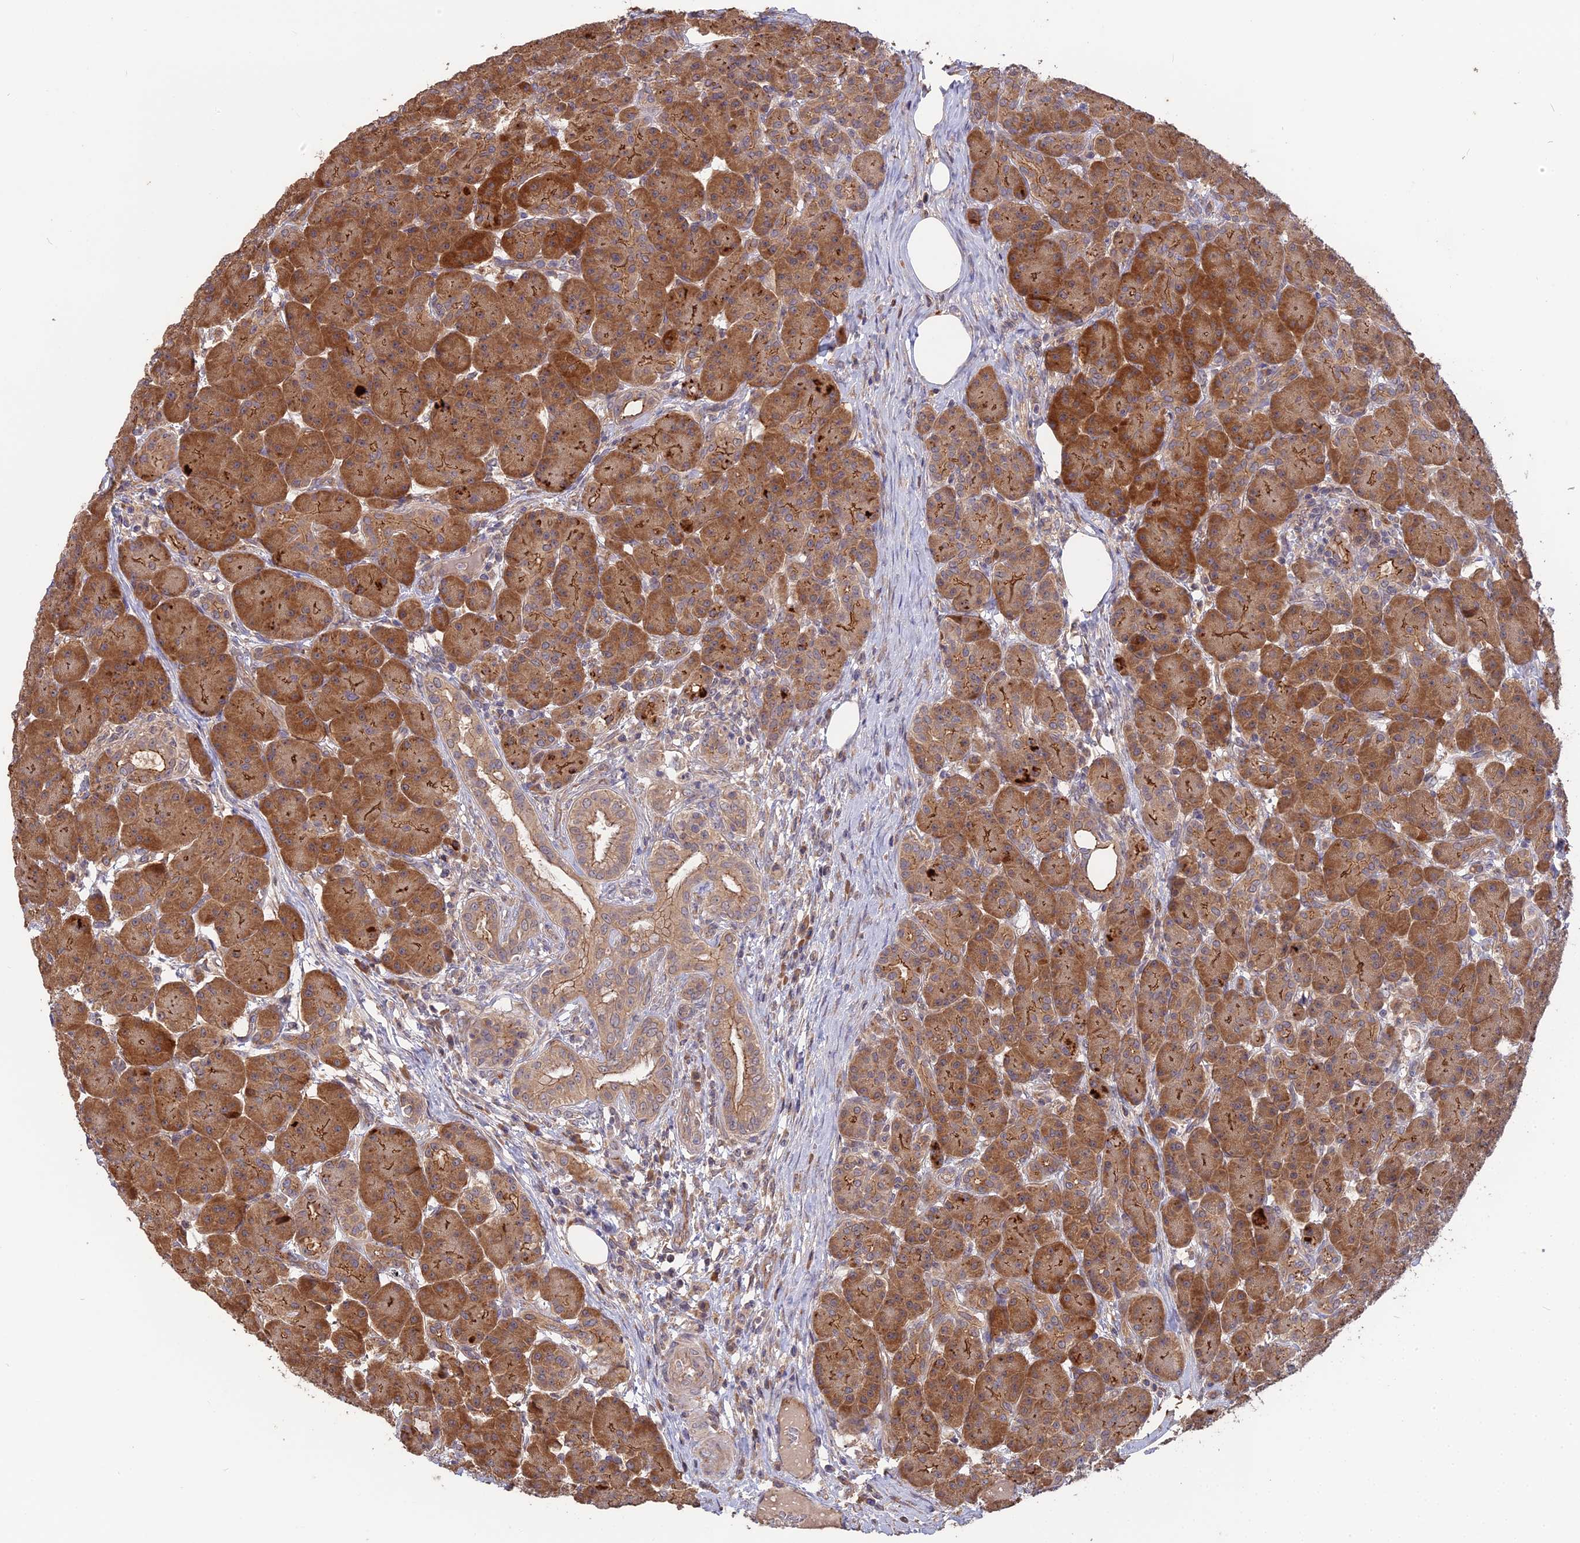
{"staining": {"intensity": "strong", "quantity": ">75%", "location": "cytoplasmic/membranous"}, "tissue": "pancreas", "cell_type": "Exocrine glandular cells", "image_type": "normal", "snomed": [{"axis": "morphology", "description": "Normal tissue, NOS"}, {"axis": "topography", "description": "Pancreas"}], "caption": "Immunohistochemistry (IHC) of benign pancreas reveals high levels of strong cytoplasmic/membranous expression in approximately >75% of exocrine glandular cells. The staining was performed using DAB (3,3'-diaminobenzidine), with brown indicating positive protein expression. Nuclei are stained blue with hematoxylin.", "gene": "ARHGAP40", "patient": {"sex": "male", "age": 63}}